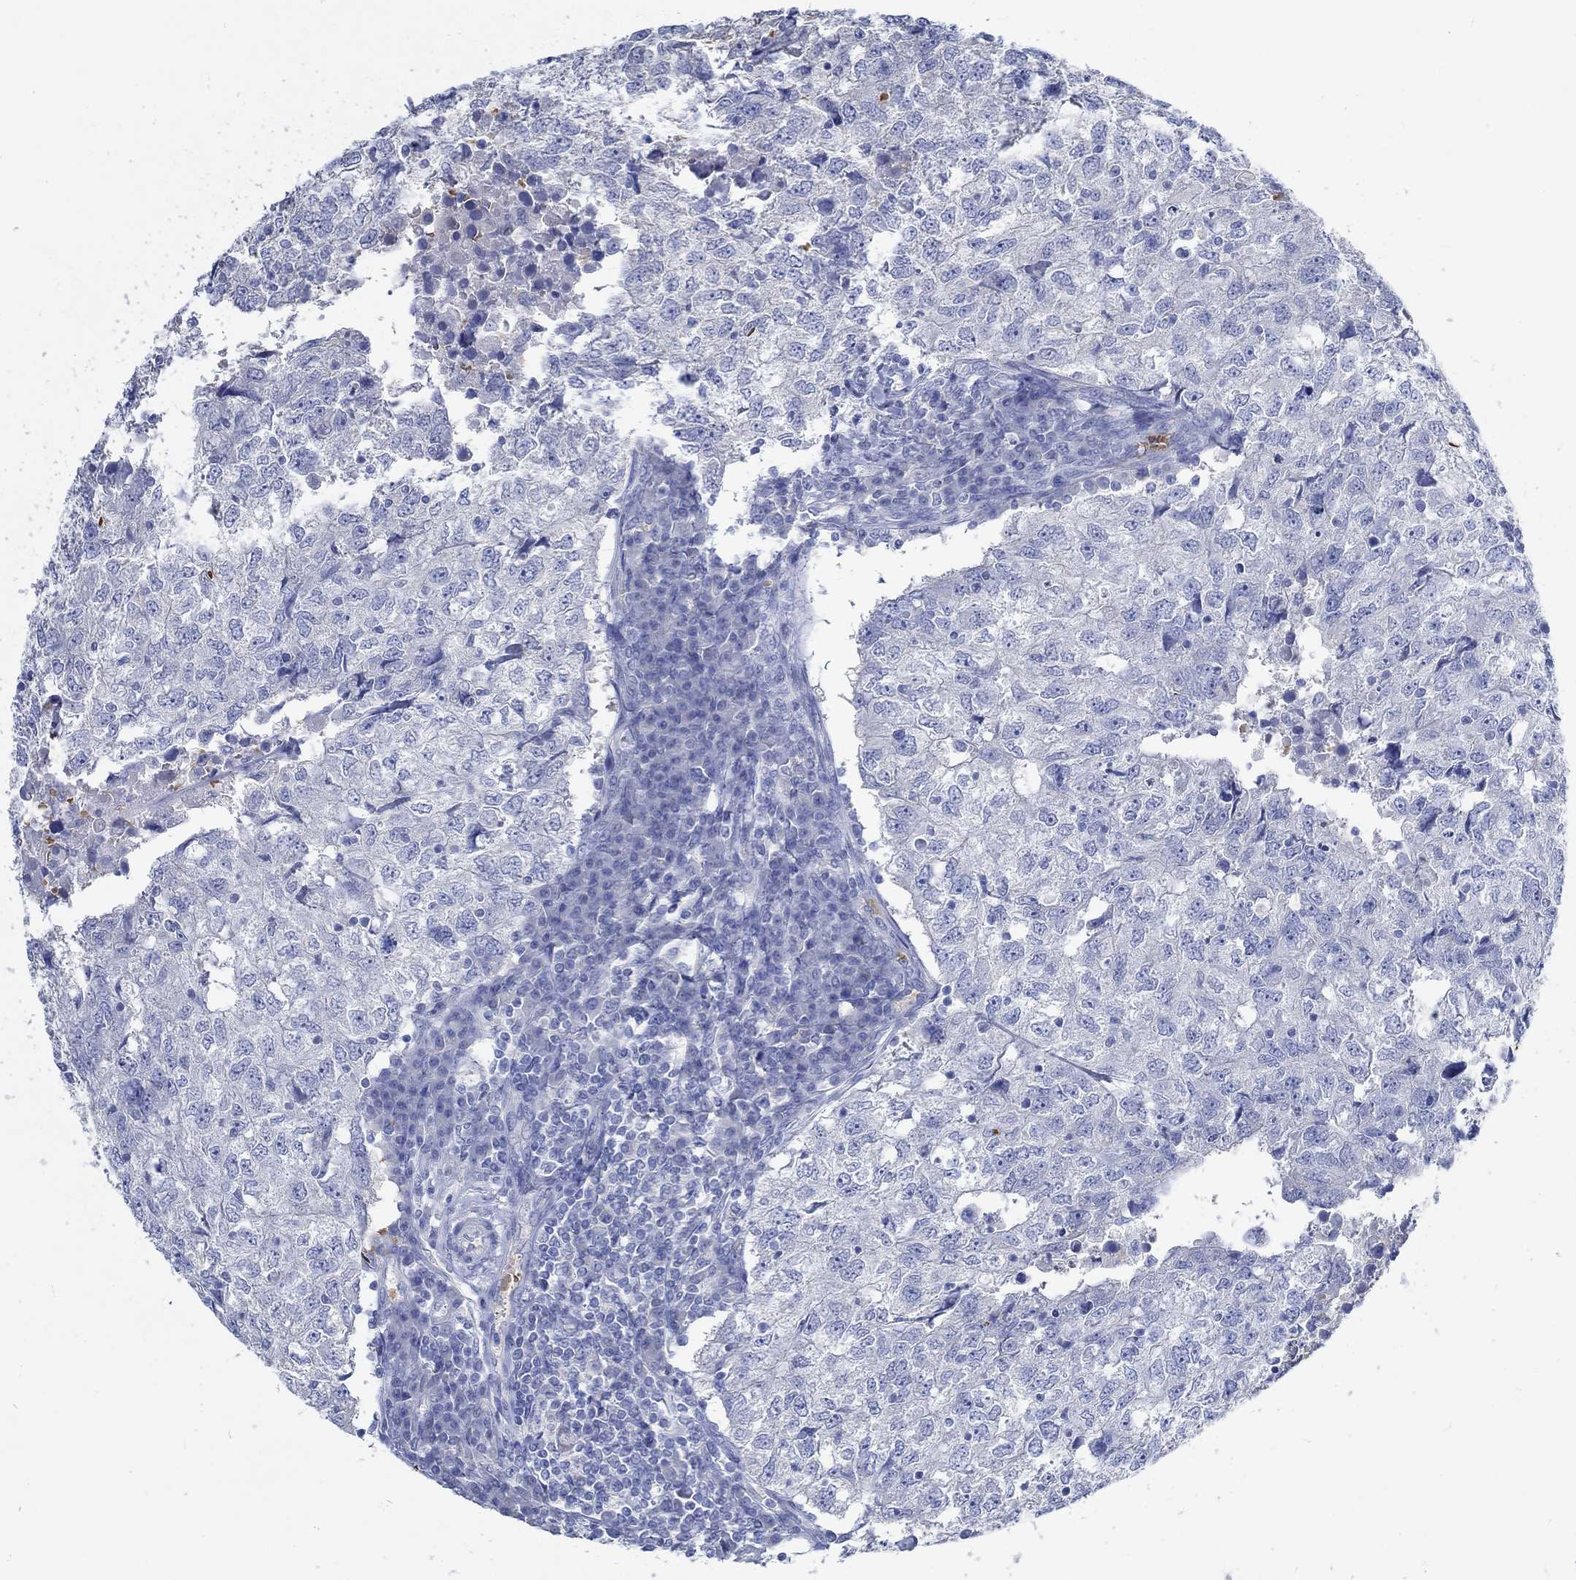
{"staining": {"intensity": "negative", "quantity": "none", "location": "none"}, "tissue": "breast cancer", "cell_type": "Tumor cells", "image_type": "cancer", "snomed": [{"axis": "morphology", "description": "Duct carcinoma"}, {"axis": "topography", "description": "Breast"}], "caption": "This is an immunohistochemistry (IHC) histopathology image of invasive ductal carcinoma (breast). There is no staining in tumor cells.", "gene": "KCNA1", "patient": {"sex": "female", "age": 30}}